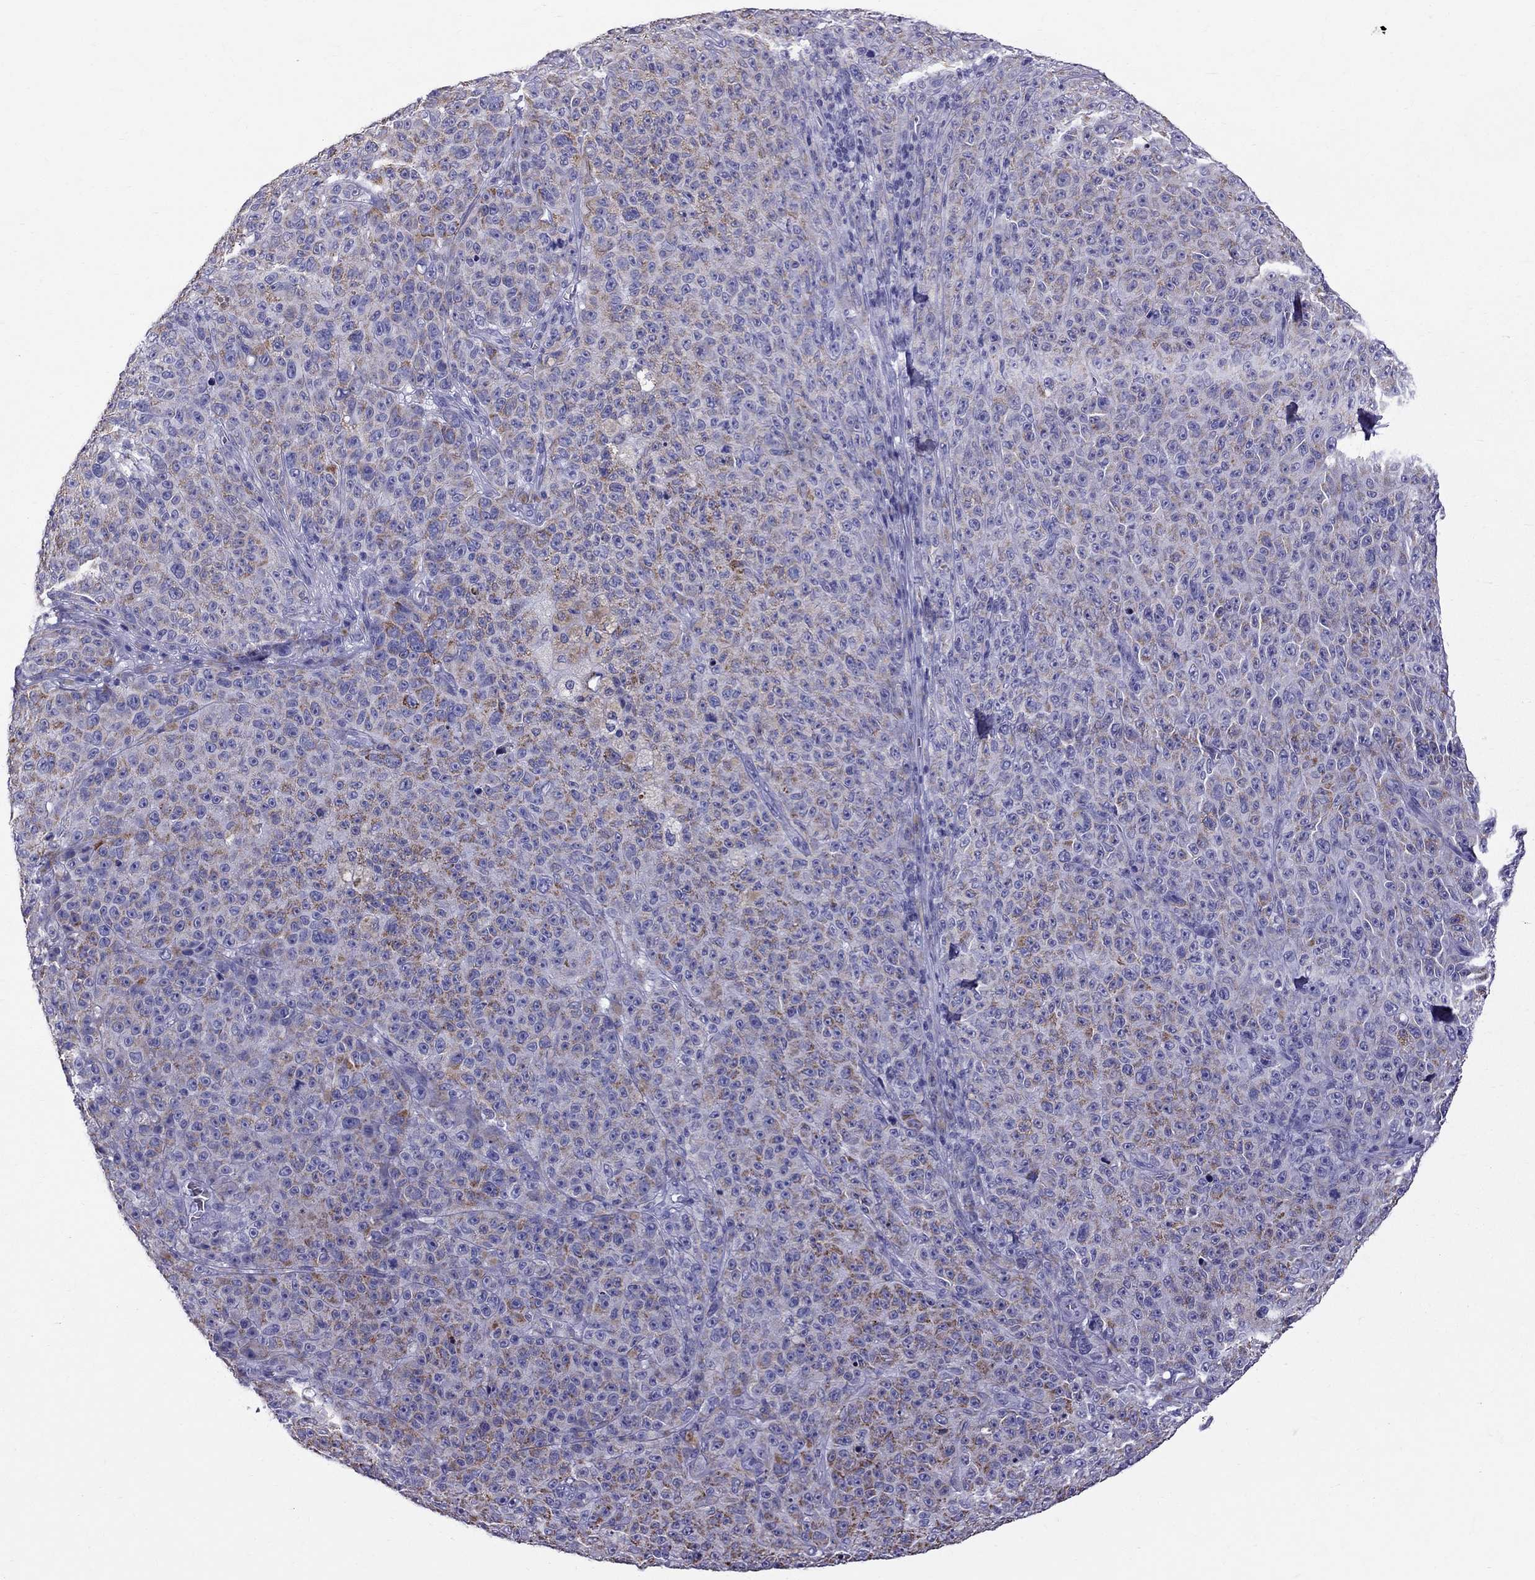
{"staining": {"intensity": "moderate", "quantity": "25%-75%", "location": "cytoplasmic/membranous"}, "tissue": "melanoma", "cell_type": "Tumor cells", "image_type": "cancer", "snomed": [{"axis": "morphology", "description": "Malignant melanoma, NOS"}, {"axis": "topography", "description": "Skin"}], "caption": "A brown stain shows moderate cytoplasmic/membranous expression of a protein in melanoma tumor cells.", "gene": "TTLL13", "patient": {"sex": "female", "age": 82}}